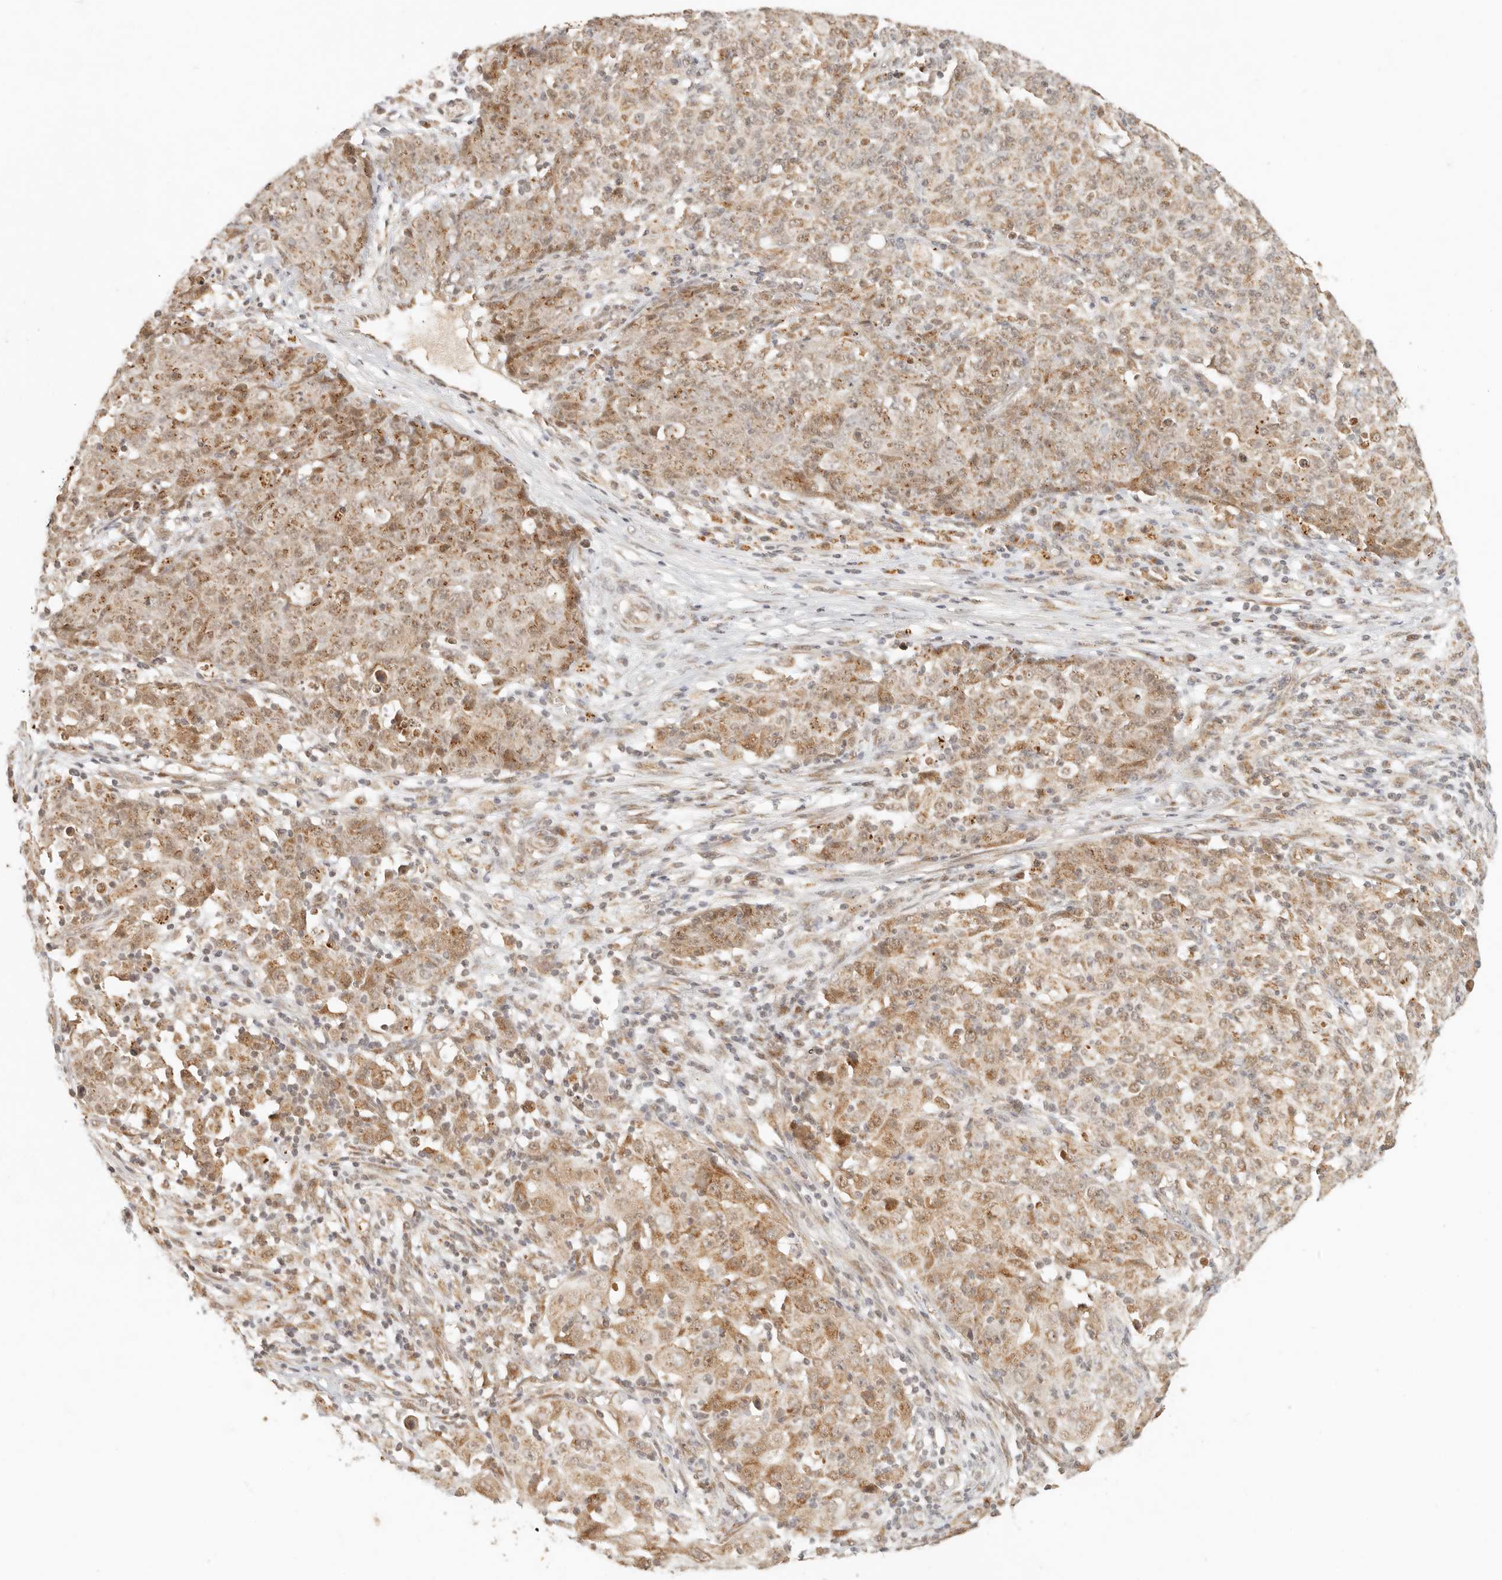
{"staining": {"intensity": "moderate", "quantity": ">75%", "location": "cytoplasmic/membranous"}, "tissue": "ovarian cancer", "cell_type": "Tumor cells", "image_type": "cancer", "snomed": [{"axis": "morphology", "description": "Carcinoma, endometroid"}, {"axis": "topography", "description": "Ovary"}], "caption": "There is medium levels of moderate cytoplasmic/membranous positivity in tumor cells of ovarian cancer (endometroid carcinoma), as demonstrated by immunohistochemical staining (brown color).", "gene": "INTS11", "patient": {"sex": "female", "age": 42}}